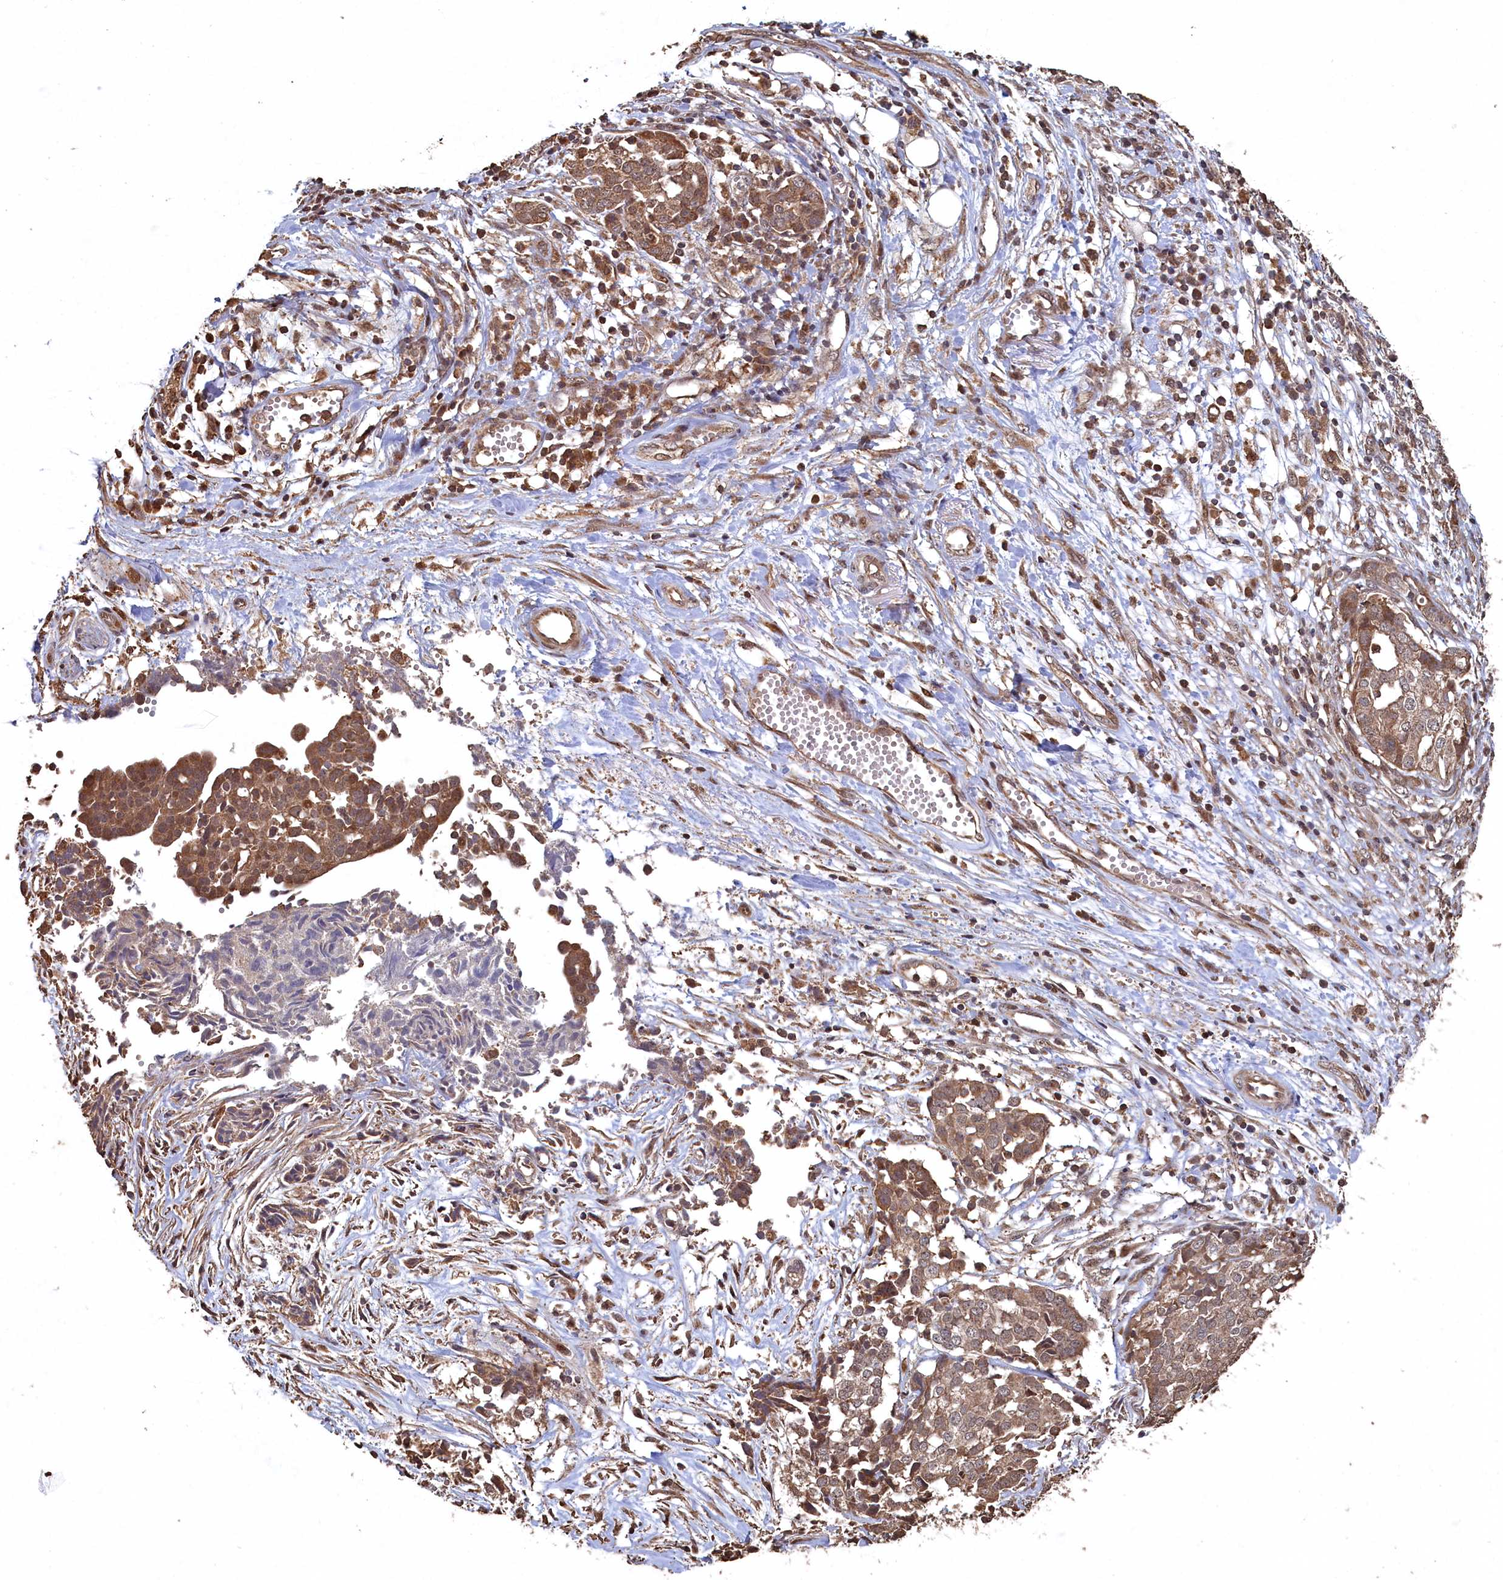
{"staining": {"intensity": "moderate", "quantity": ">75%", "location": "cytoplasmic/membranous"}, "tissue": "ovarian cancer", "cell_type": "Tumor cells", "image_type": "cancer", "snomed": [{"axis": "morphology", "description": "Cystadenocarcinoma, serous, NOS"}, {"axis": "topography", "description": "Soft tissue"}, {"axis": "topography", "description": "Ovary"}], "caption": "Brown immunohistochemical staining in ovarian cancer shows moderate cytoplasmic/membranous positivity in about >75% of tumor cells.", "gene": "PIGN", "patient": {"sex": "female", "age": 57}}